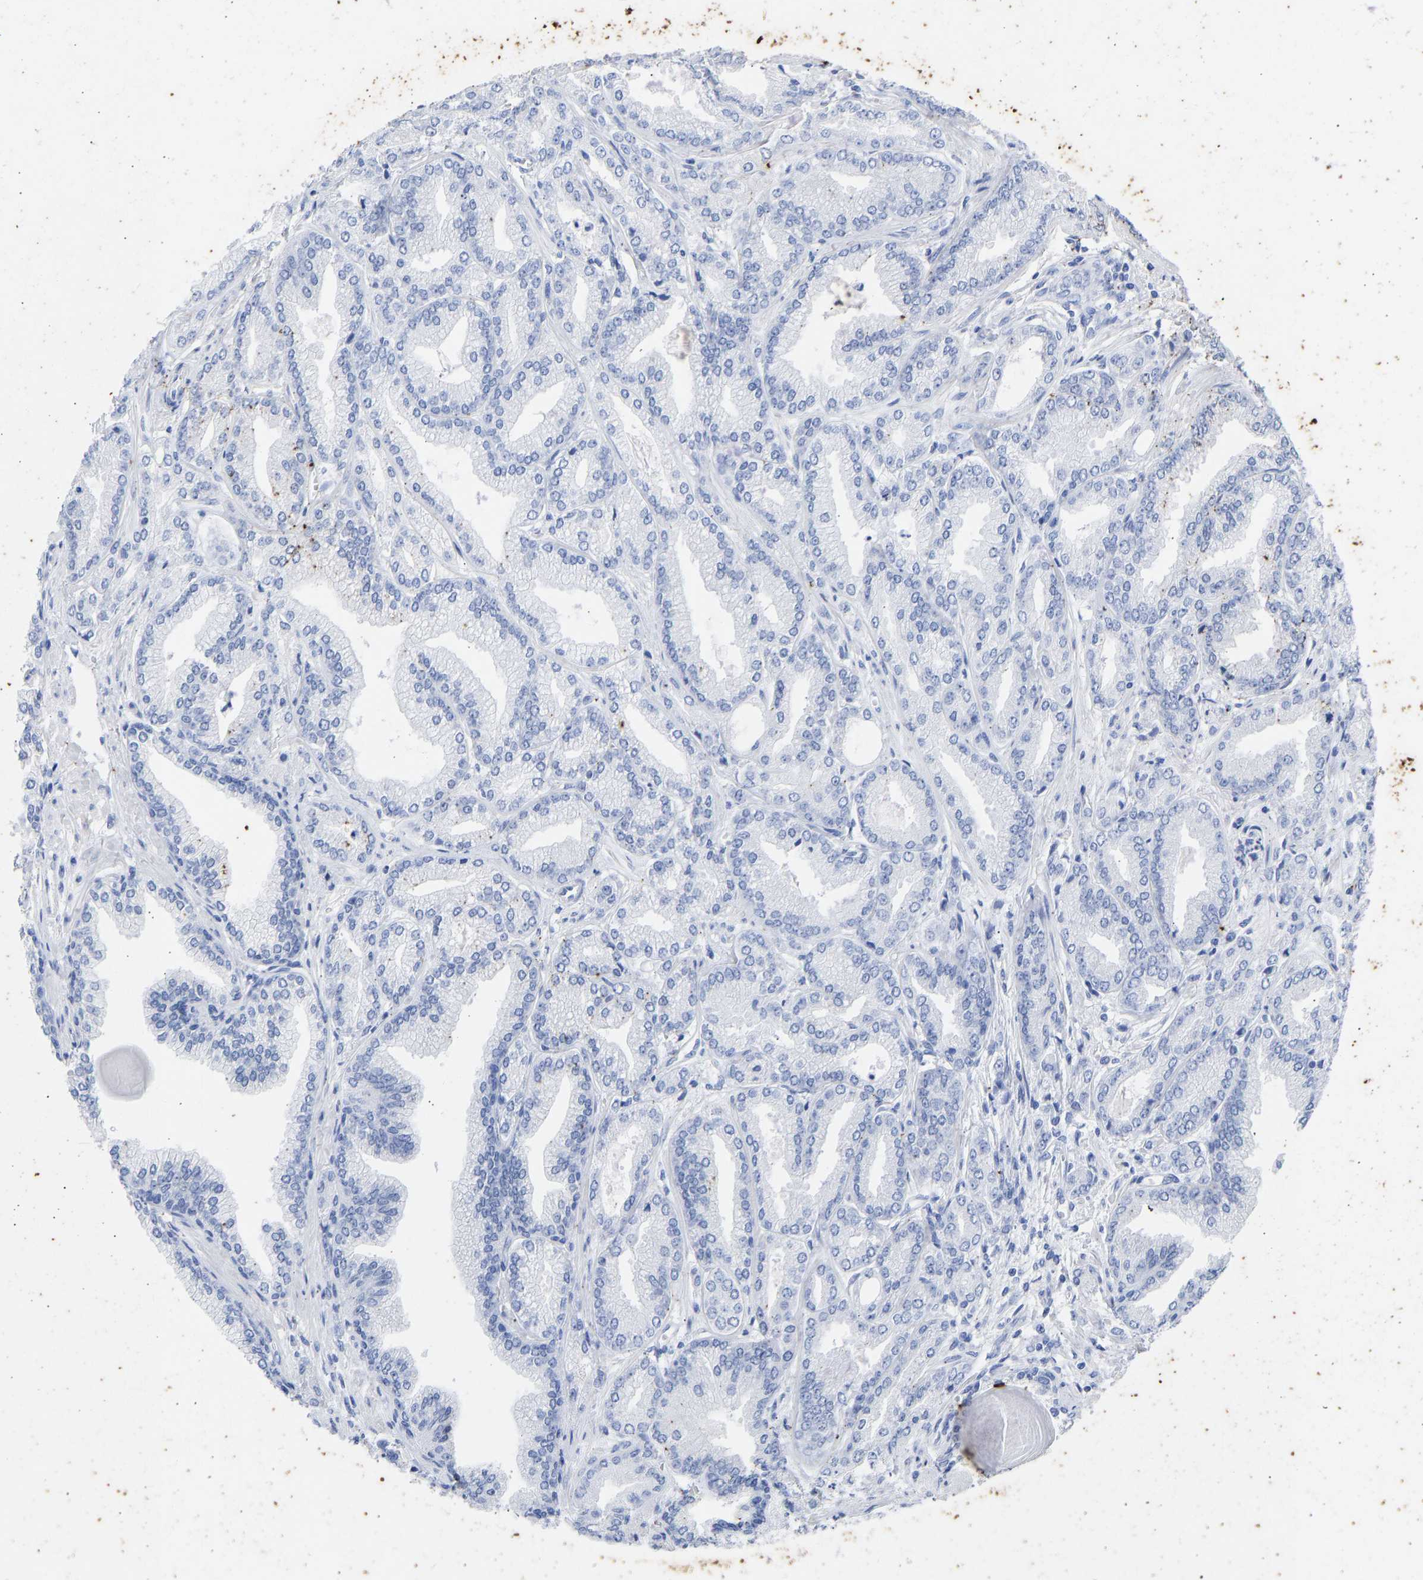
{"staining": {"intensity": "negative", "quantity": "none", "location": "none"}, "tissue": "prostate cancer", "cell_type": "Tumor cells", "image_type": "cancer", "snomed": [{"axis": "morphology", "description": "Adenocarcinoma, Low grade"}, {"axis": "topography", "description": "Prostate"}], "caption": "A high-resolution histopathology image shows immunohistochemistry (IHC) staining of prostate cancer (adenocarcinoma (low-grade)), which shows no significant expression in tumor cells.", "gene": "KRT1", "patient": {"sex": "male", "age": 52}}